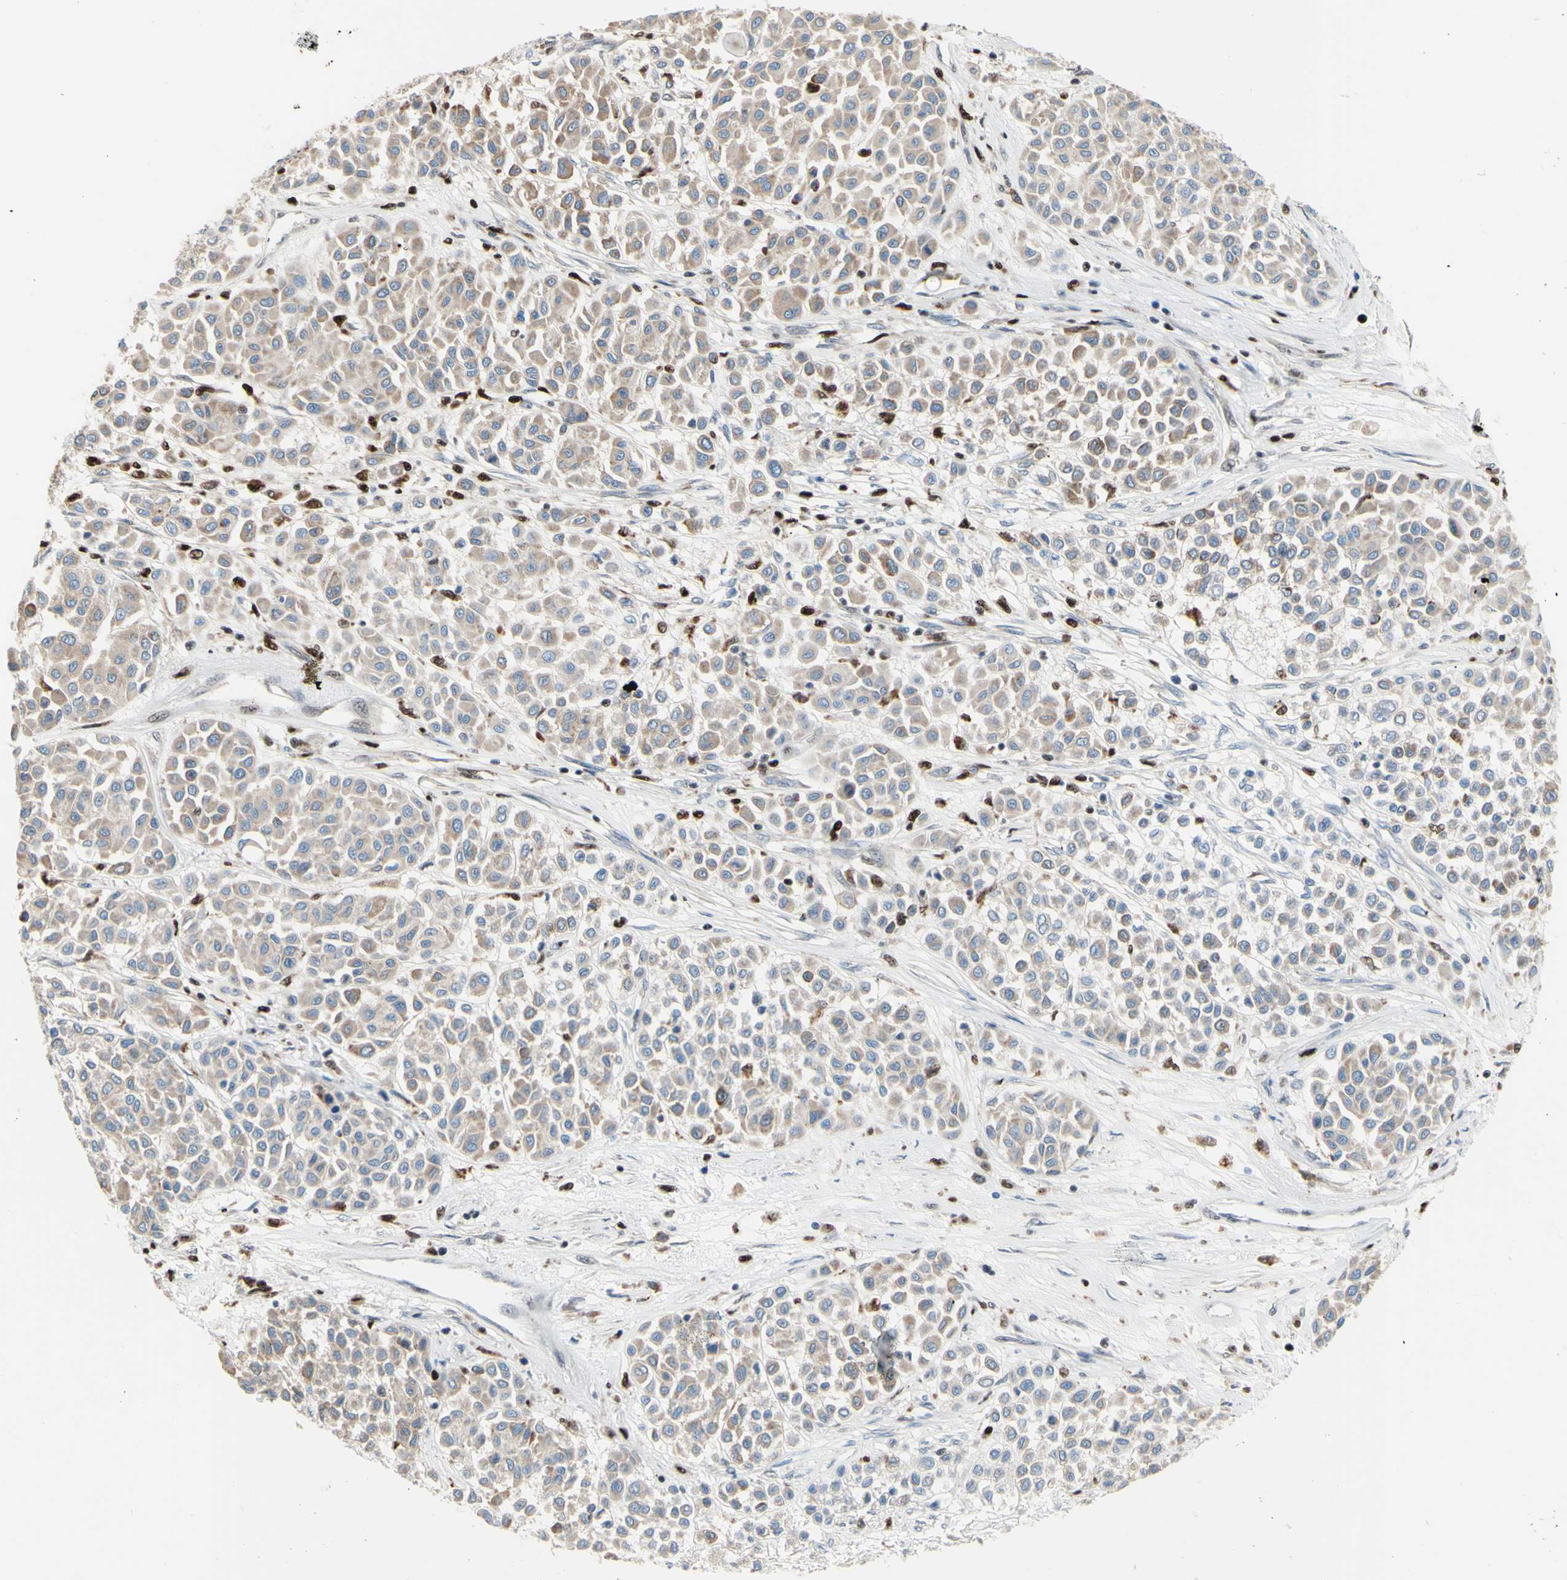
{"staining": {"intensity": "weak", "quantity": ">75%", "location": "cytoplasmic/membranous"}, "tissue": "melanoma", "cell_type": "Tumor cells", "image_type": "cancer", "snomed": [{"axis": "morphology", "description": "Malignant melanoma, Metastatic site"}, {"axis": "topography", "description": "Soft tissue"}], "caption": "Malignant melanoma (metastatic site) tissue displays weak cytoplasmic/membranous positivity in approximately >75% of tumor cells", "gene": "EED", "patient": {"sex": "male", "age": 41}}